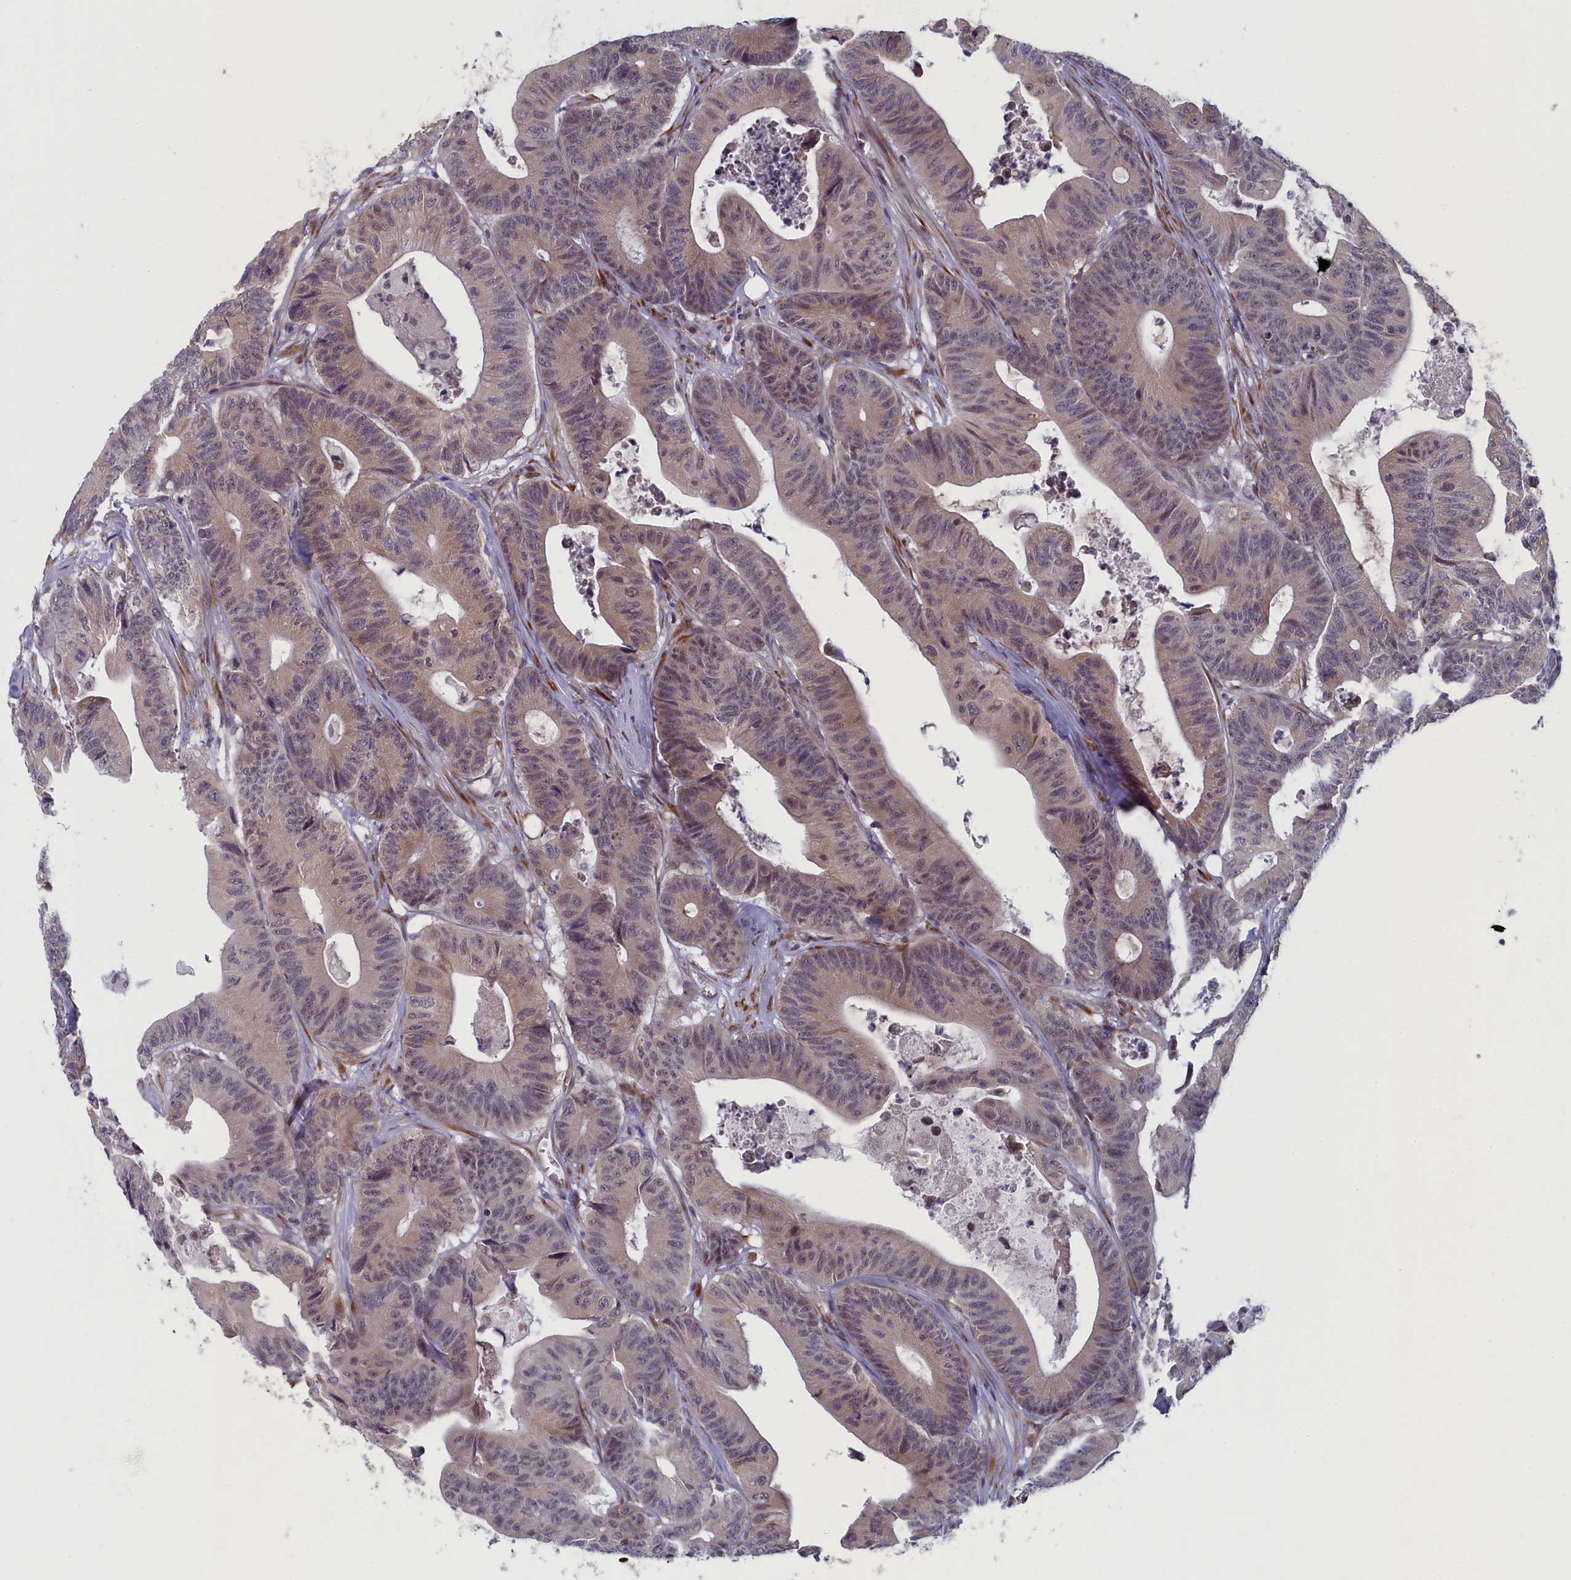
{"staining": {"intensity": "weak", "quantity": "25%-75%", "location": "cytoplasmic/membranous,nuclear"}, "tissue": "colorectal cancer", "cell_type": "Tumor cells", "image_type": "cancer", "snomed": [{"axis": "morphology", "description": "Adenocarcinoma, NOS"}, {"axis": "topography", "description": "Colon"}], "caption": "Protein analysis of colorectal cancer (adenocarcinoma) tissue displays weak cytoplasmic/membranous and nuclear positivity in approximately 25%-75% of tumor cells.", "gene": "DNAJC17", "patient": {"sex": "female", "age": 84}}